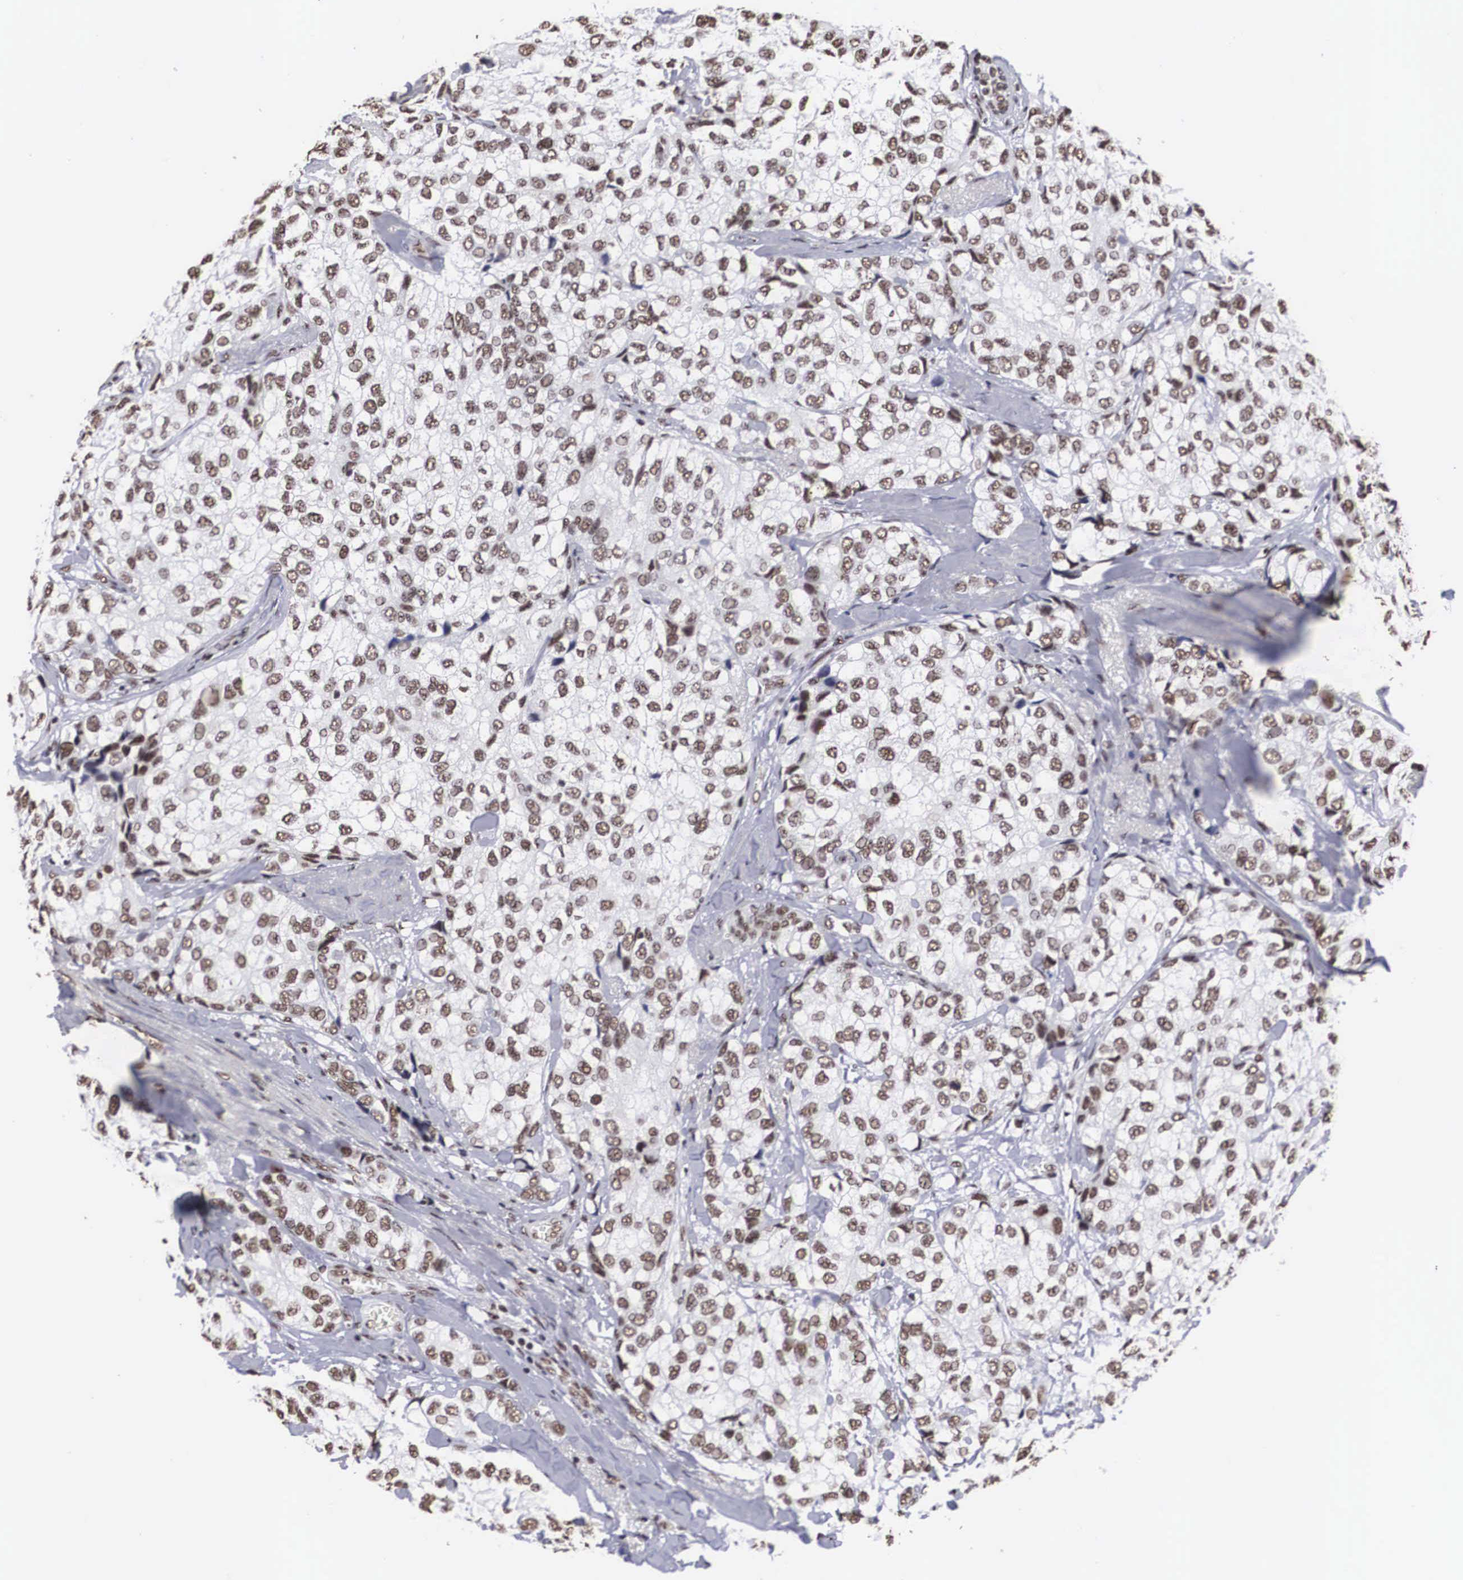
{"staining": {"intensity": "moderate", "quantity": ">75%", "location": "nuclear"}, "tissue": "breast cancer", "cell_type": "Tumor cells", "image_type": "cancer", "snomed": [{"axis": "morphology", "description": "Duct carcinoma"}, {"axis": "topography", "description": "Breast"}], "caption": "Immunohistochemical staining of invasive ductal carcinoma (breast) displays moderate nuclear protein expression in about >75% of tumor cells. (brown staining indicates protein expression, while blue staining denotes nuclei).", "gene": "ACIN1", "patient": {"sex": "female", "age": 68}}